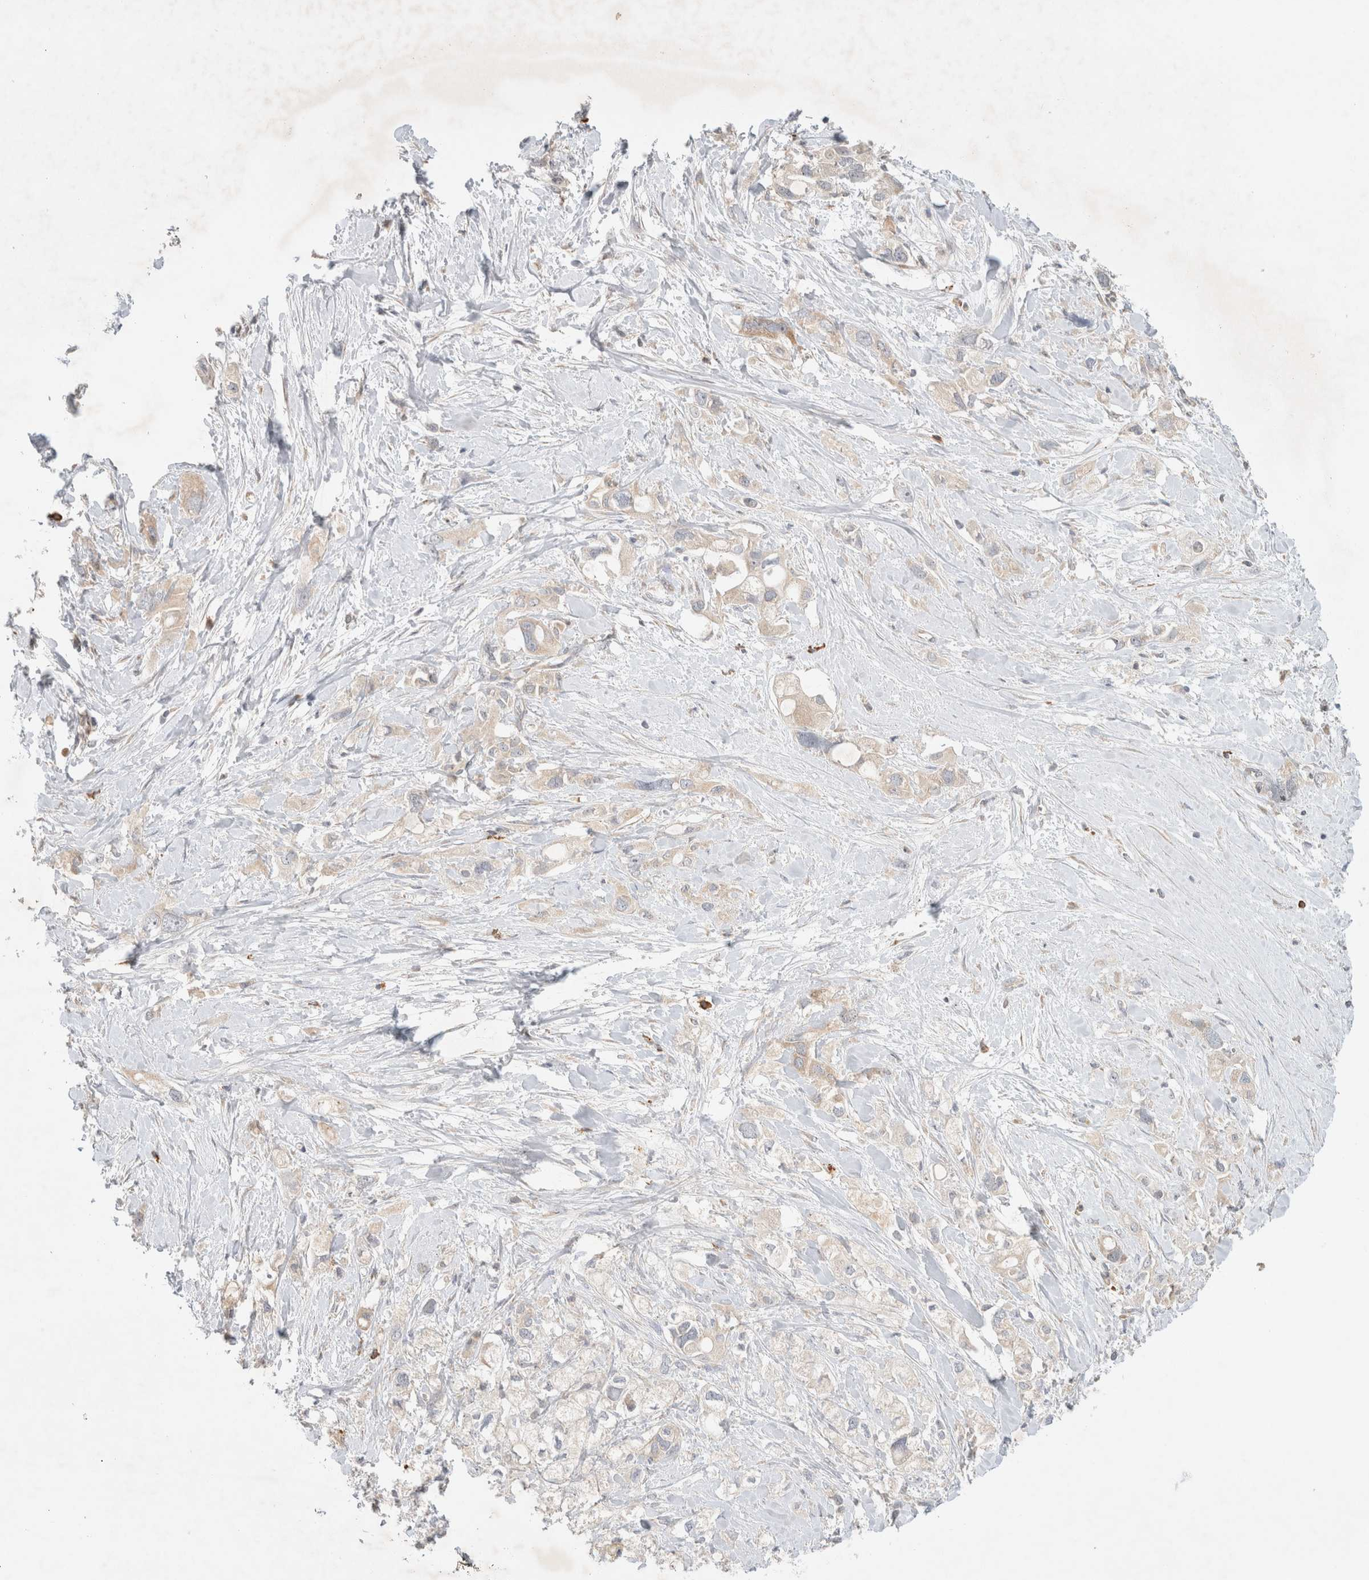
{"staining": {"intensity": "weak", "quantity": "<25%", "location": "cytoplasmic/membranous"}, "tissue": "pancreatic cancer", "cell_type": "Tumor cells", "image_type": "cancer", "snomed": [{"axis": "morphology", "description": "Adenocarcinoma, NOS"}, {"axis": "topography", "description": "Pancreas"}], "caption": "Immunohistochemistry (IHC) of pancreatic cancer reveals no expression in tumor cells. (DAB (3,3'-diaminobenzidine) immunohistochemistry visualized using brightfield microscopy, high magnification).", "gene": "NEDD4L", "patient": {"sex": "female", "age": 56}}